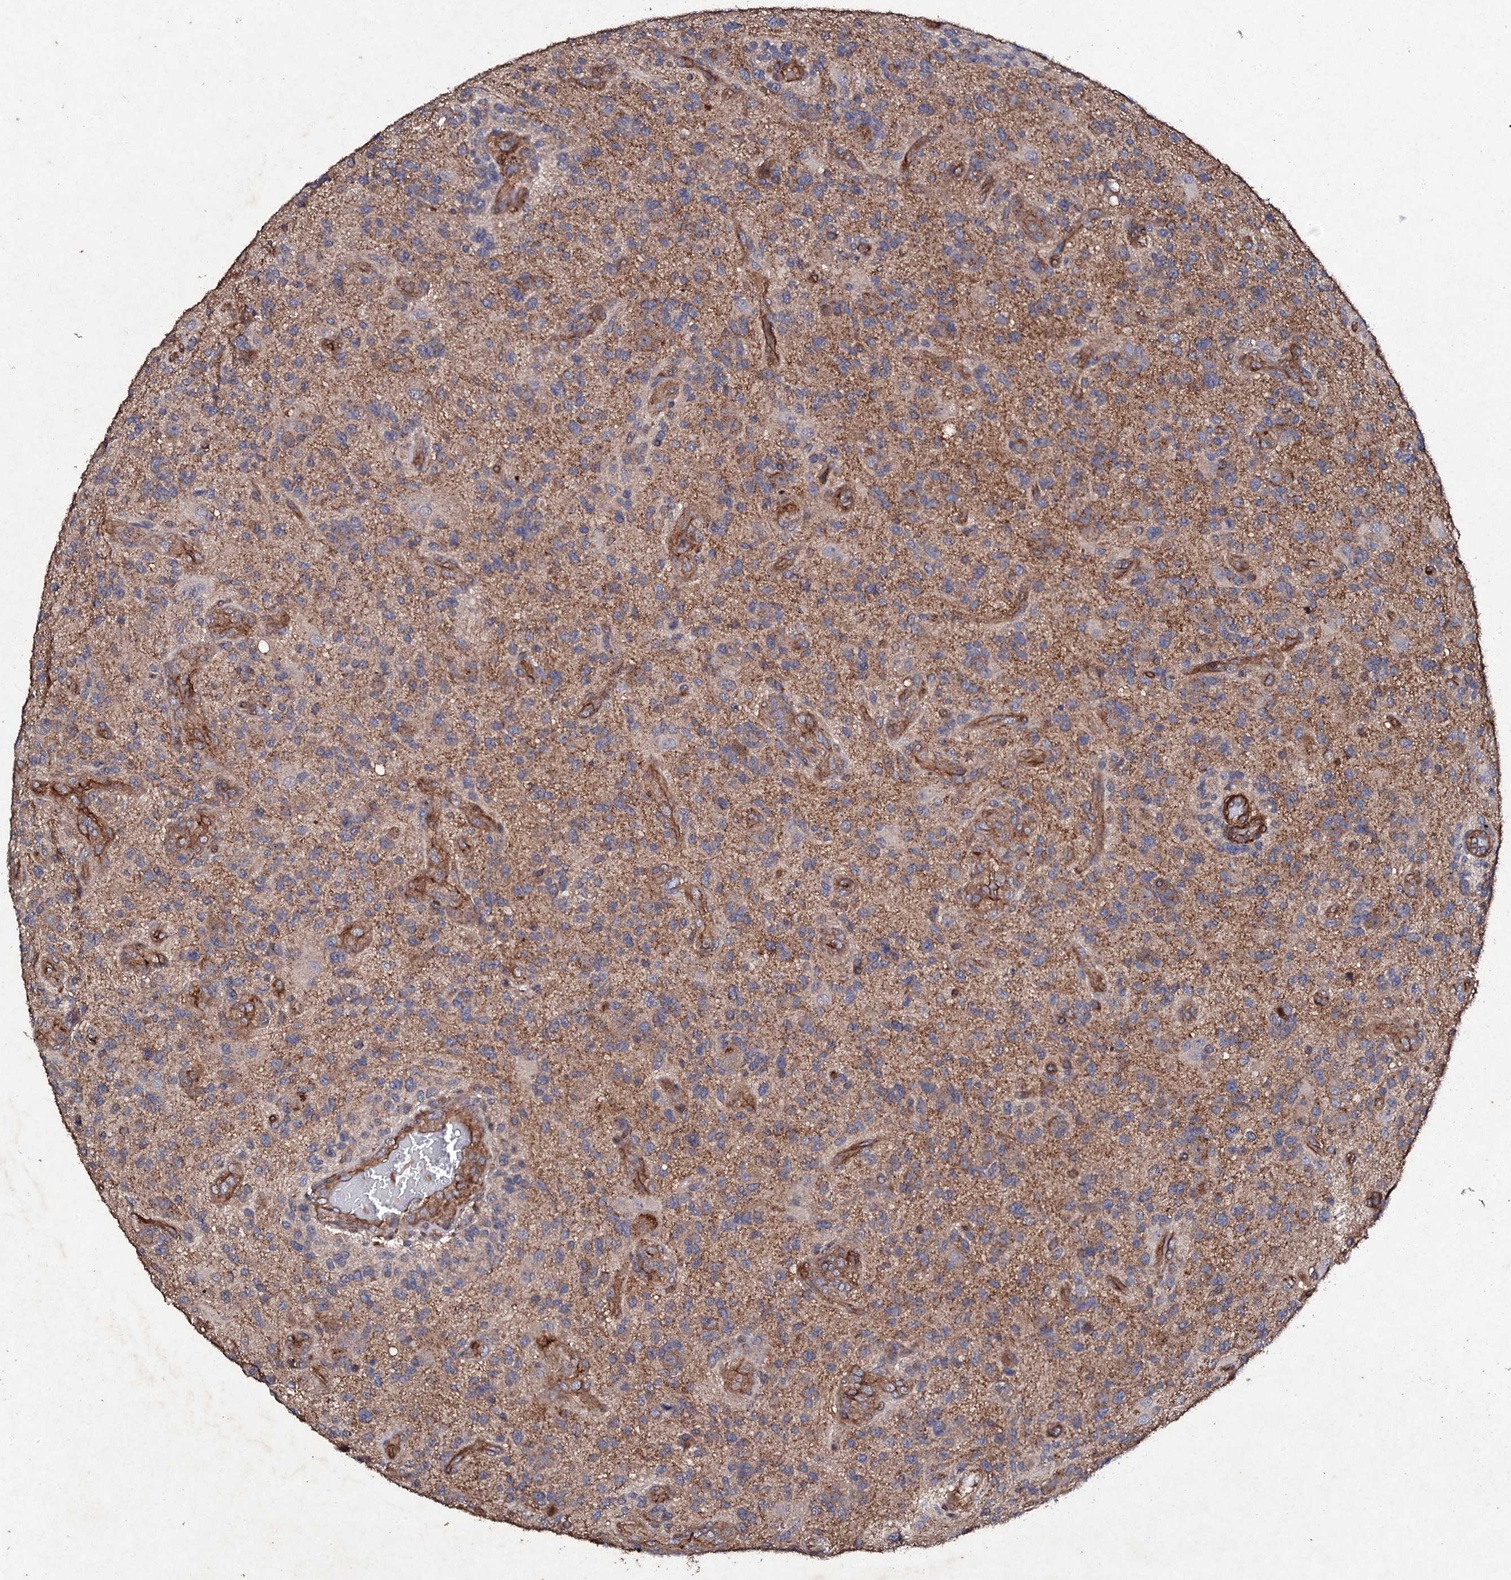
{"staining": {"intensity": "weak", "quantity": ">75%", "location": "cytoplasmic/membranous"}, "tissue": "glioma", "cell_type": "Tumor cells", "image_type": "cancer", "snomed": [{"axis": "morphology", "description": "Glioma, malignant, High grade"}, {"axis": "topography", "description": "Brain"}], "caption": "This is an image of immunohistochemistry (IHC) staining of high-grade glioma (malignant), which shows weak expression in the cytoplasmic/membranous of tumor cells.", "gene": "MOCOS", "patient": {"sex": "male", "age": 47}}